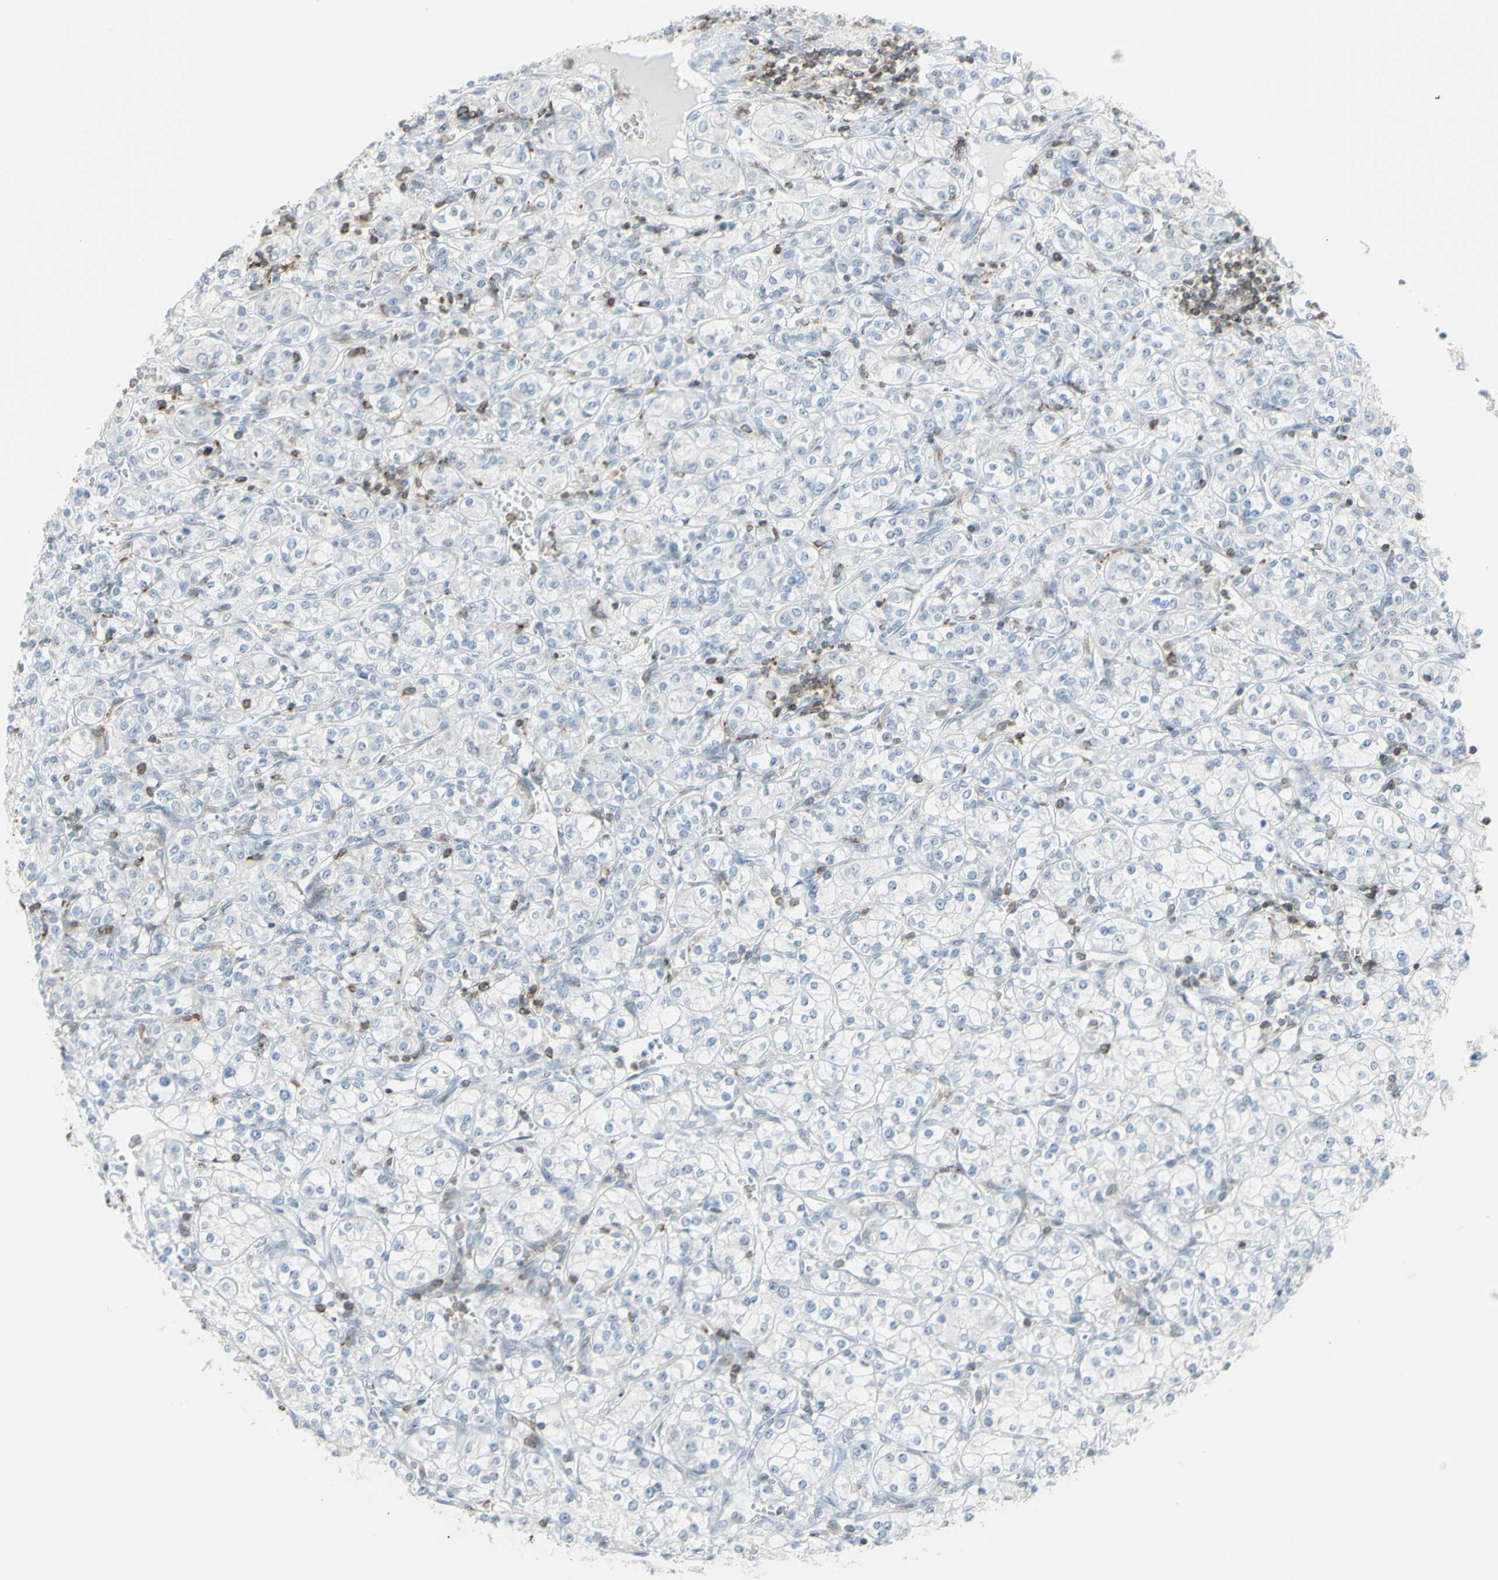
{"staining": {"intensity": "negative", "quantity": "none", "location": "none"}, "tissue": "renal cancer", "cell_type": "Tumor cells", "image_type": "cancer", "snomed": [{"axis": "morphology", "description": "Adenocarcinoma, NOS"}, {"axis": "topography", "description": "Kidney"}], "caption": "Human renal cancer (adenocarcinoma) stained for a protein using IHC demonstrates no positivity in tumor cells.", "gene": "NRG1", "patient": {"sex": "male", "age": 77}}